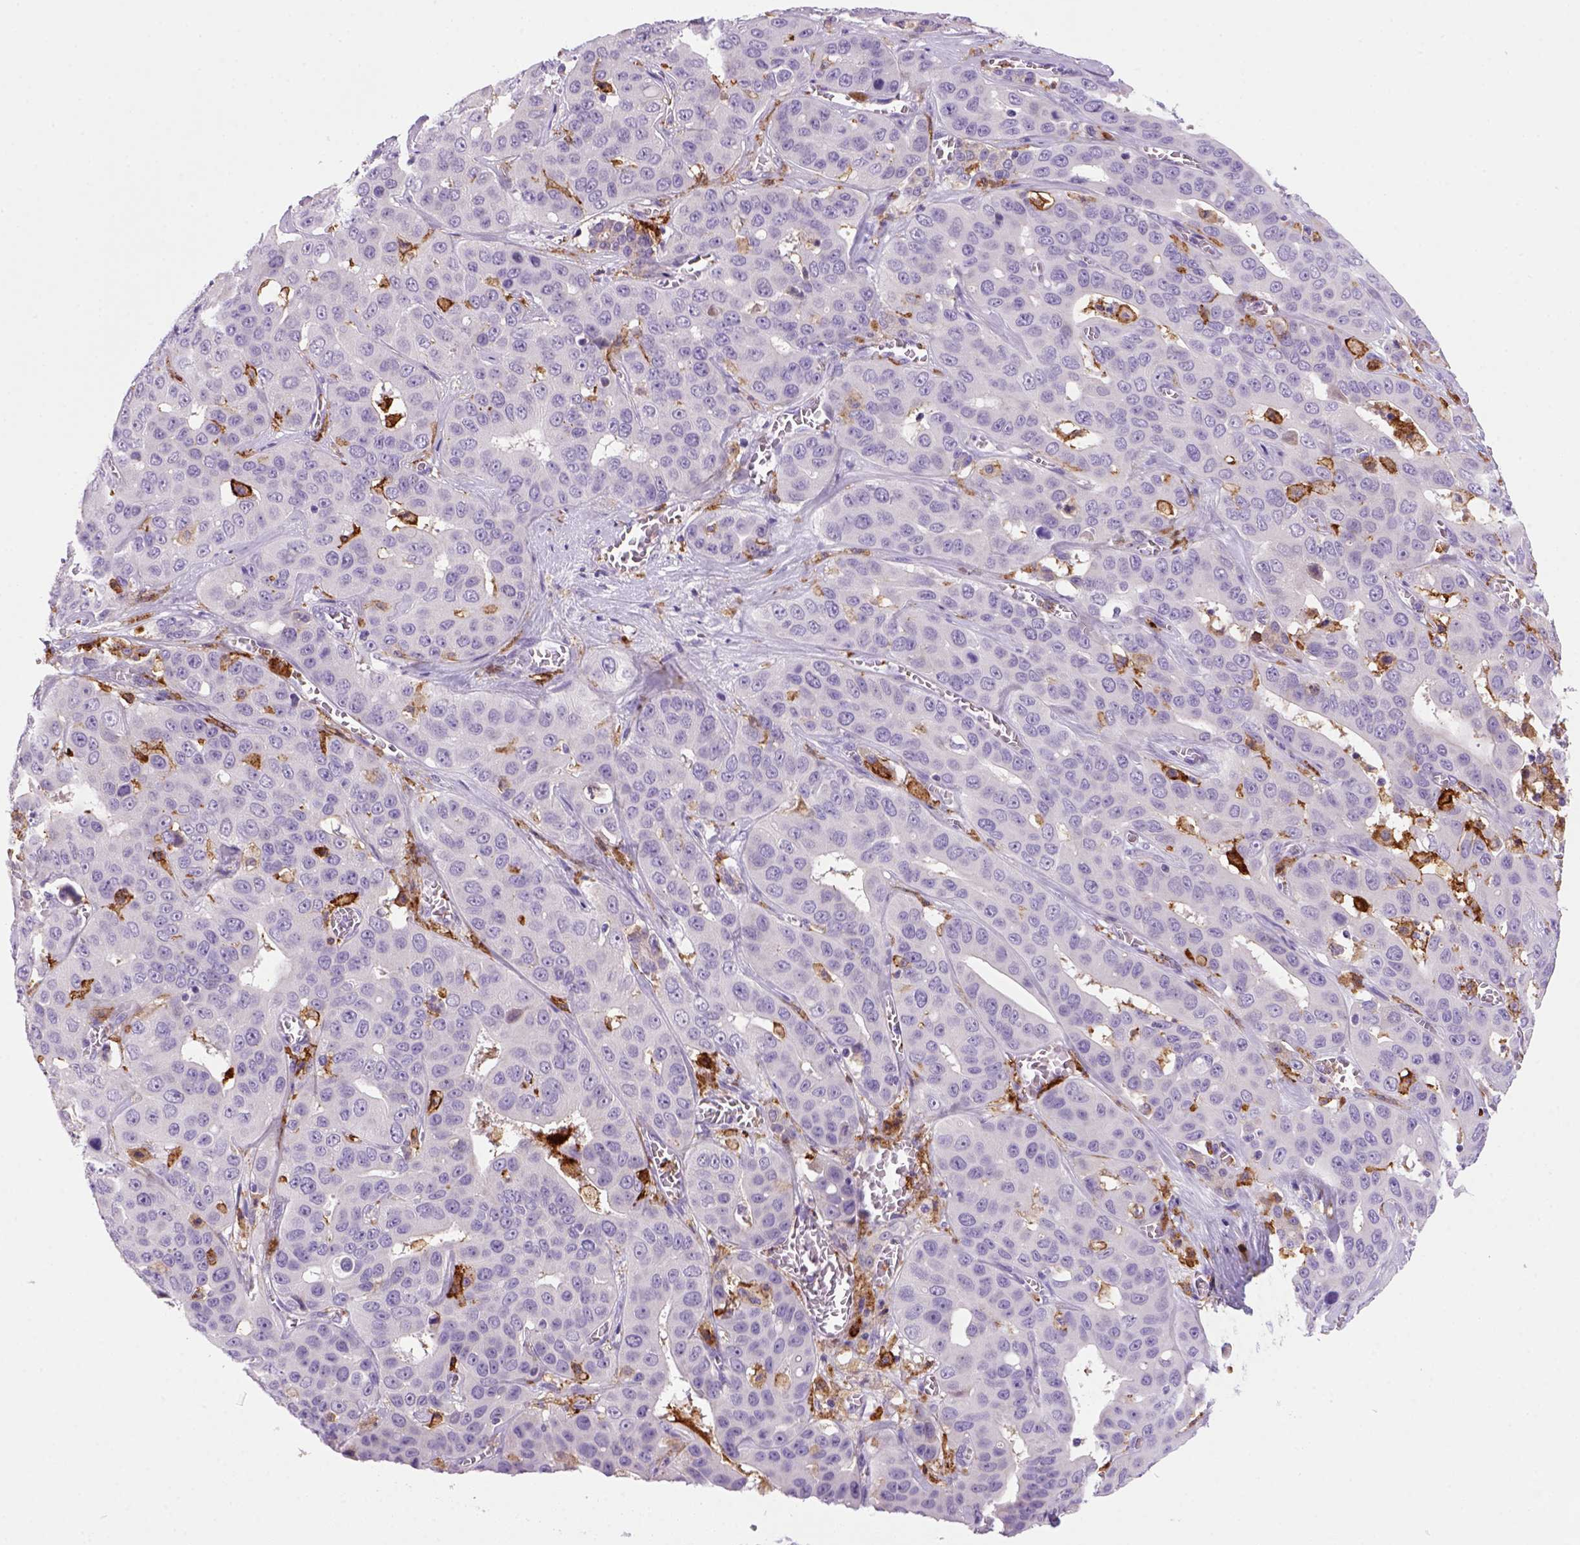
{"staining": {"intensity": "negative", "quantity": "none", "location": "none"}, "tissue": "liver cancer", "cell_type": "Tumor cells", "image_type": "cancer", "snomed": [{"axis": "morphology", "description": "Cholangiocarcinoma"}, {"axis": "topography", "description": "Liver"}], "caption": "A micrograph of cholangiocarcinoma (liver) stained for a protein exhibits no brown staining in tumor cells. (Stains: DAB immunohistochemistry with hematoxylin counter stain, Microscopy: brightfield microscopy at high magnification).", "gene": "CD14", "patient": {"sex": "female", "age": 52}}